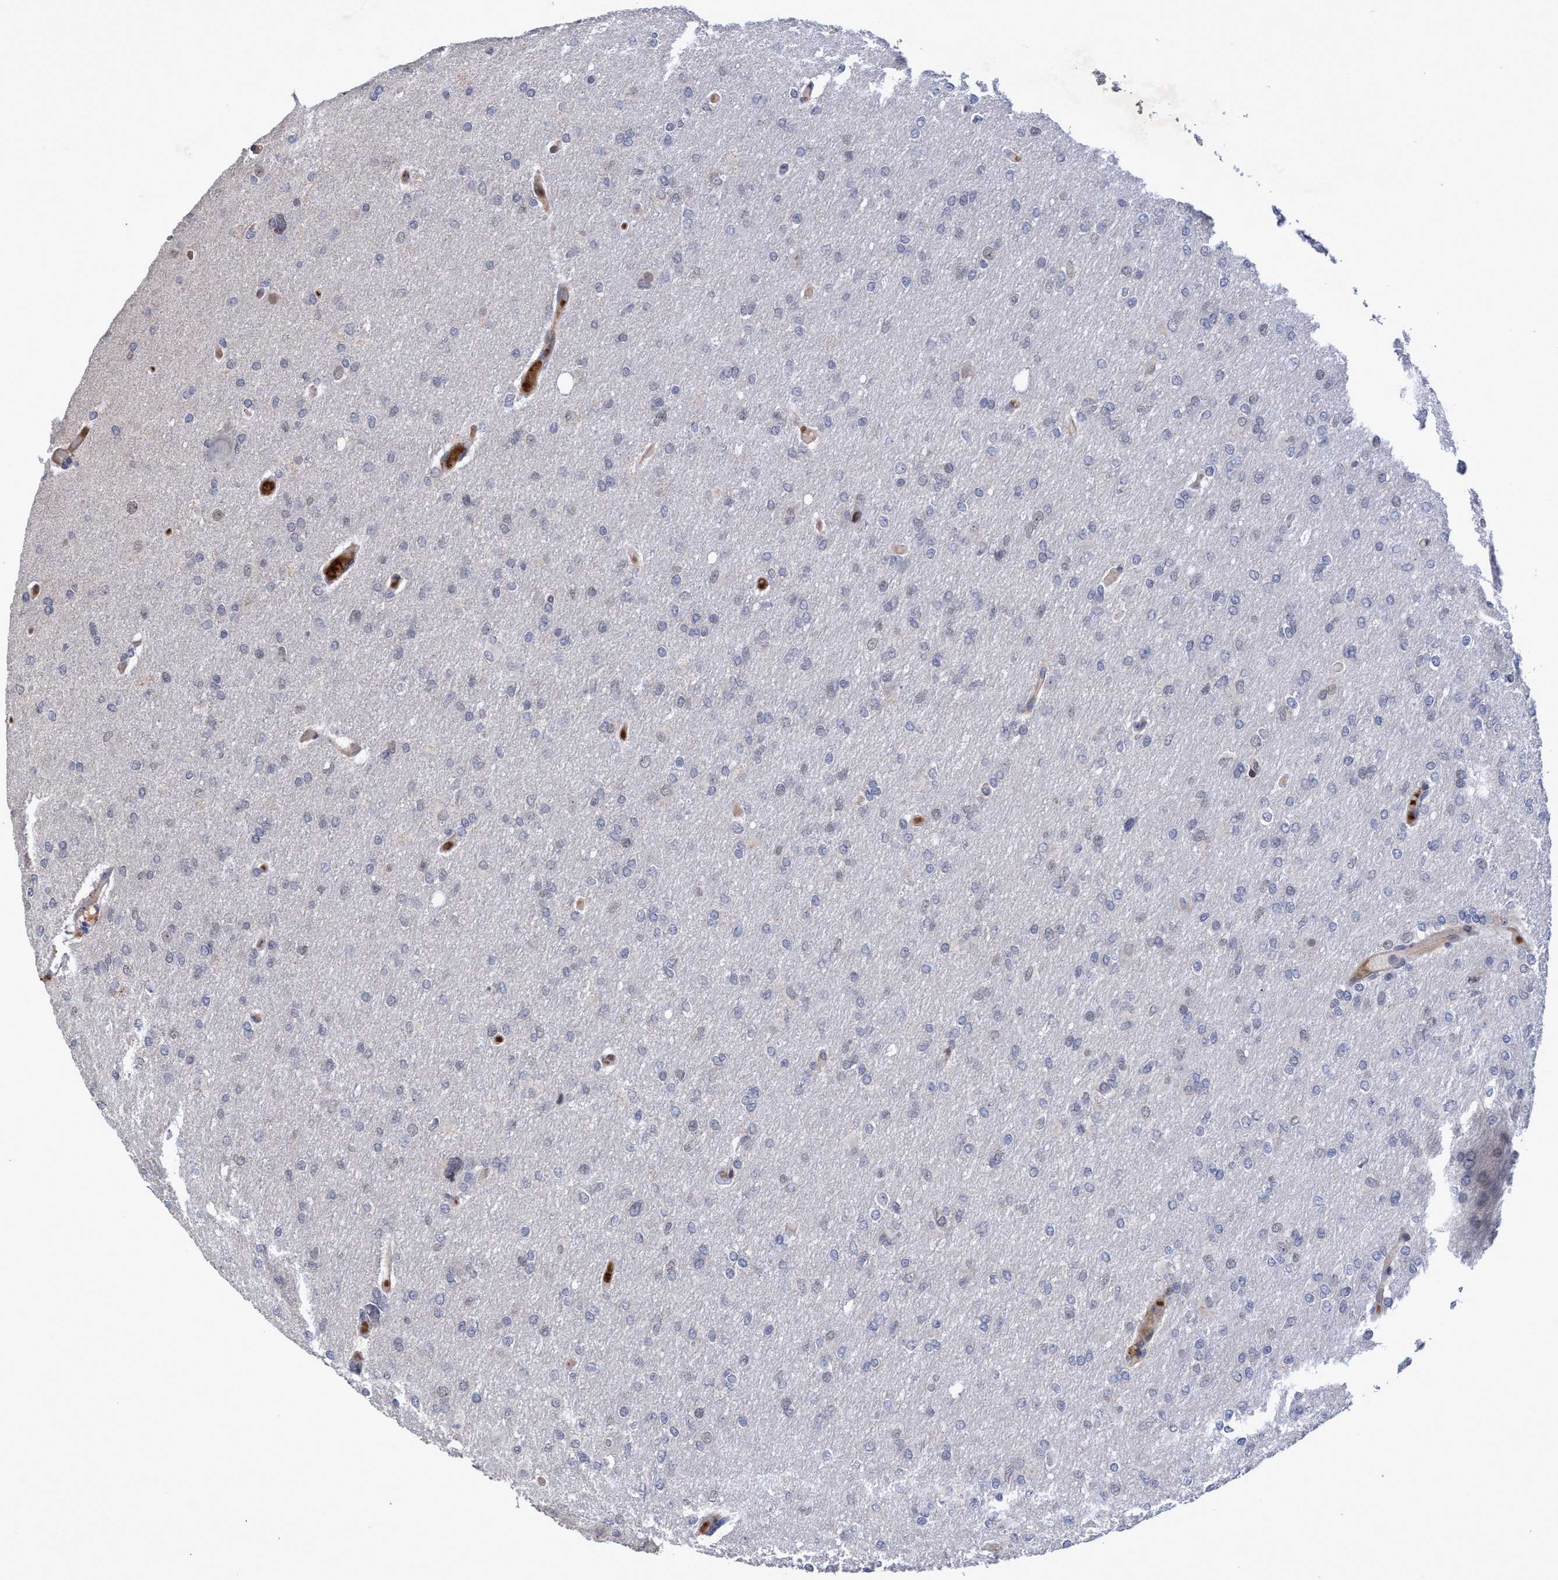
{"staining": {"intensity": "negative", "quantity": "none", "location": "none"}, "tissue": "glioma", "cell_type": "Tumor cells", "image_type": "cancer", "snomed": [{"axis": "morphology", "description": "Glioma, malignant, High grade"}, {"axis": "topography", "description": "Cerebral cortex"}], "caption": "Human malignant glioma (high-grade) stained for a protein using immunohistochemistry displays no positivity in tumor cells.", "gene": "ZNF750", "patient": {"sex": "female", "age": 36}}